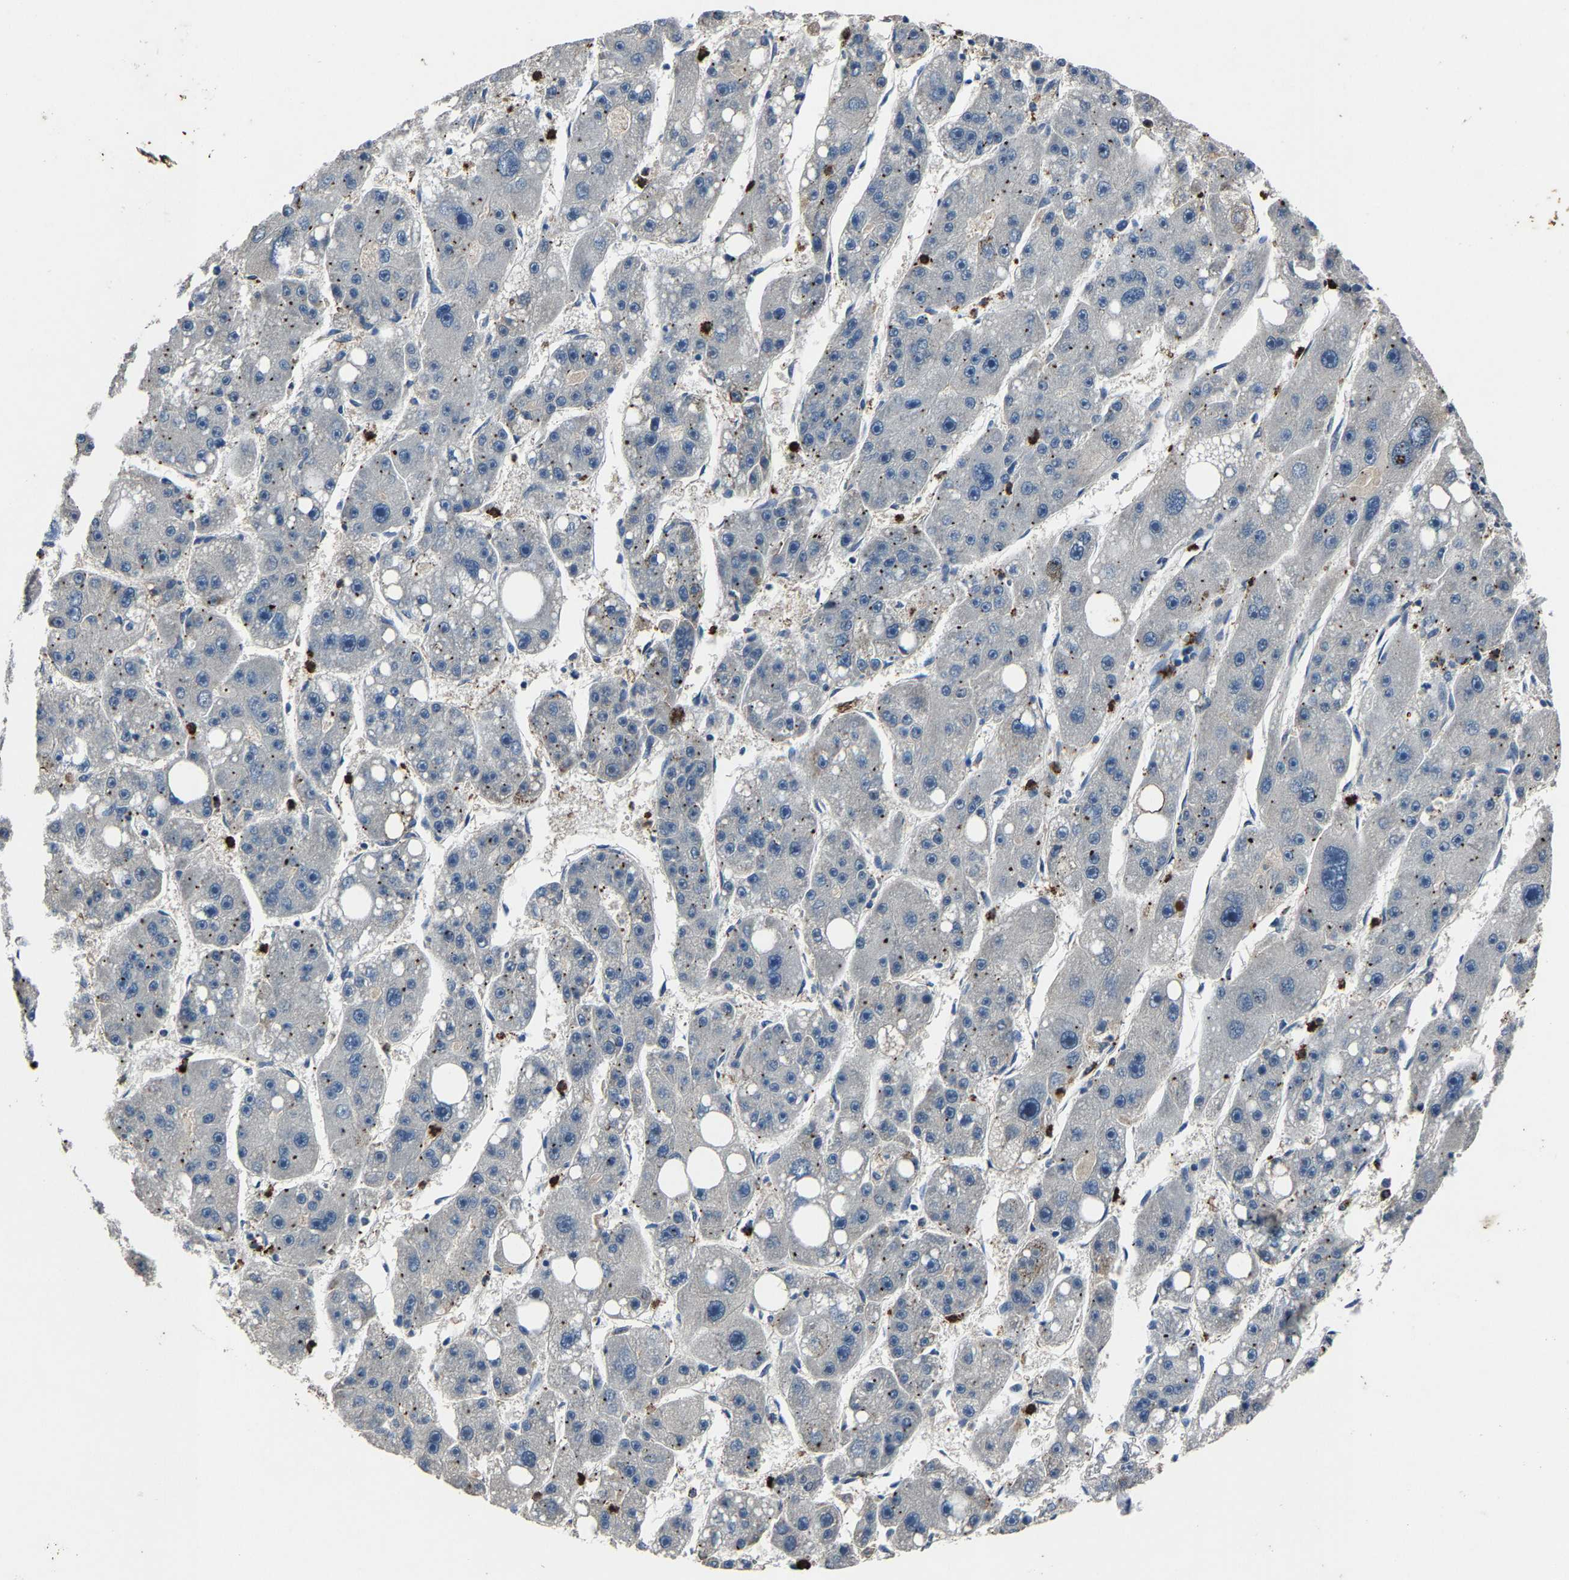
{"staining": {"intensity": "negative", "quantity": "none", "location": "none"}, "tissue": "liver cancer", "cell_type": "Tumor cells", "image_type": "cancer", "snomed": [{"axis": "morphology", "description": "Carcinoma, Hepatocellular, NOS"}, {"axis": "topography", "description": "Liver"}], "caption": "IHC image of neoplastic tissue: human liver cancer stained with DAB (3,3'-diaminobenzidine) exhibits no significant protein positivity in tumor cells.", "gene": "PCNX2", "patient": {"sex": "female", "age": 61}}